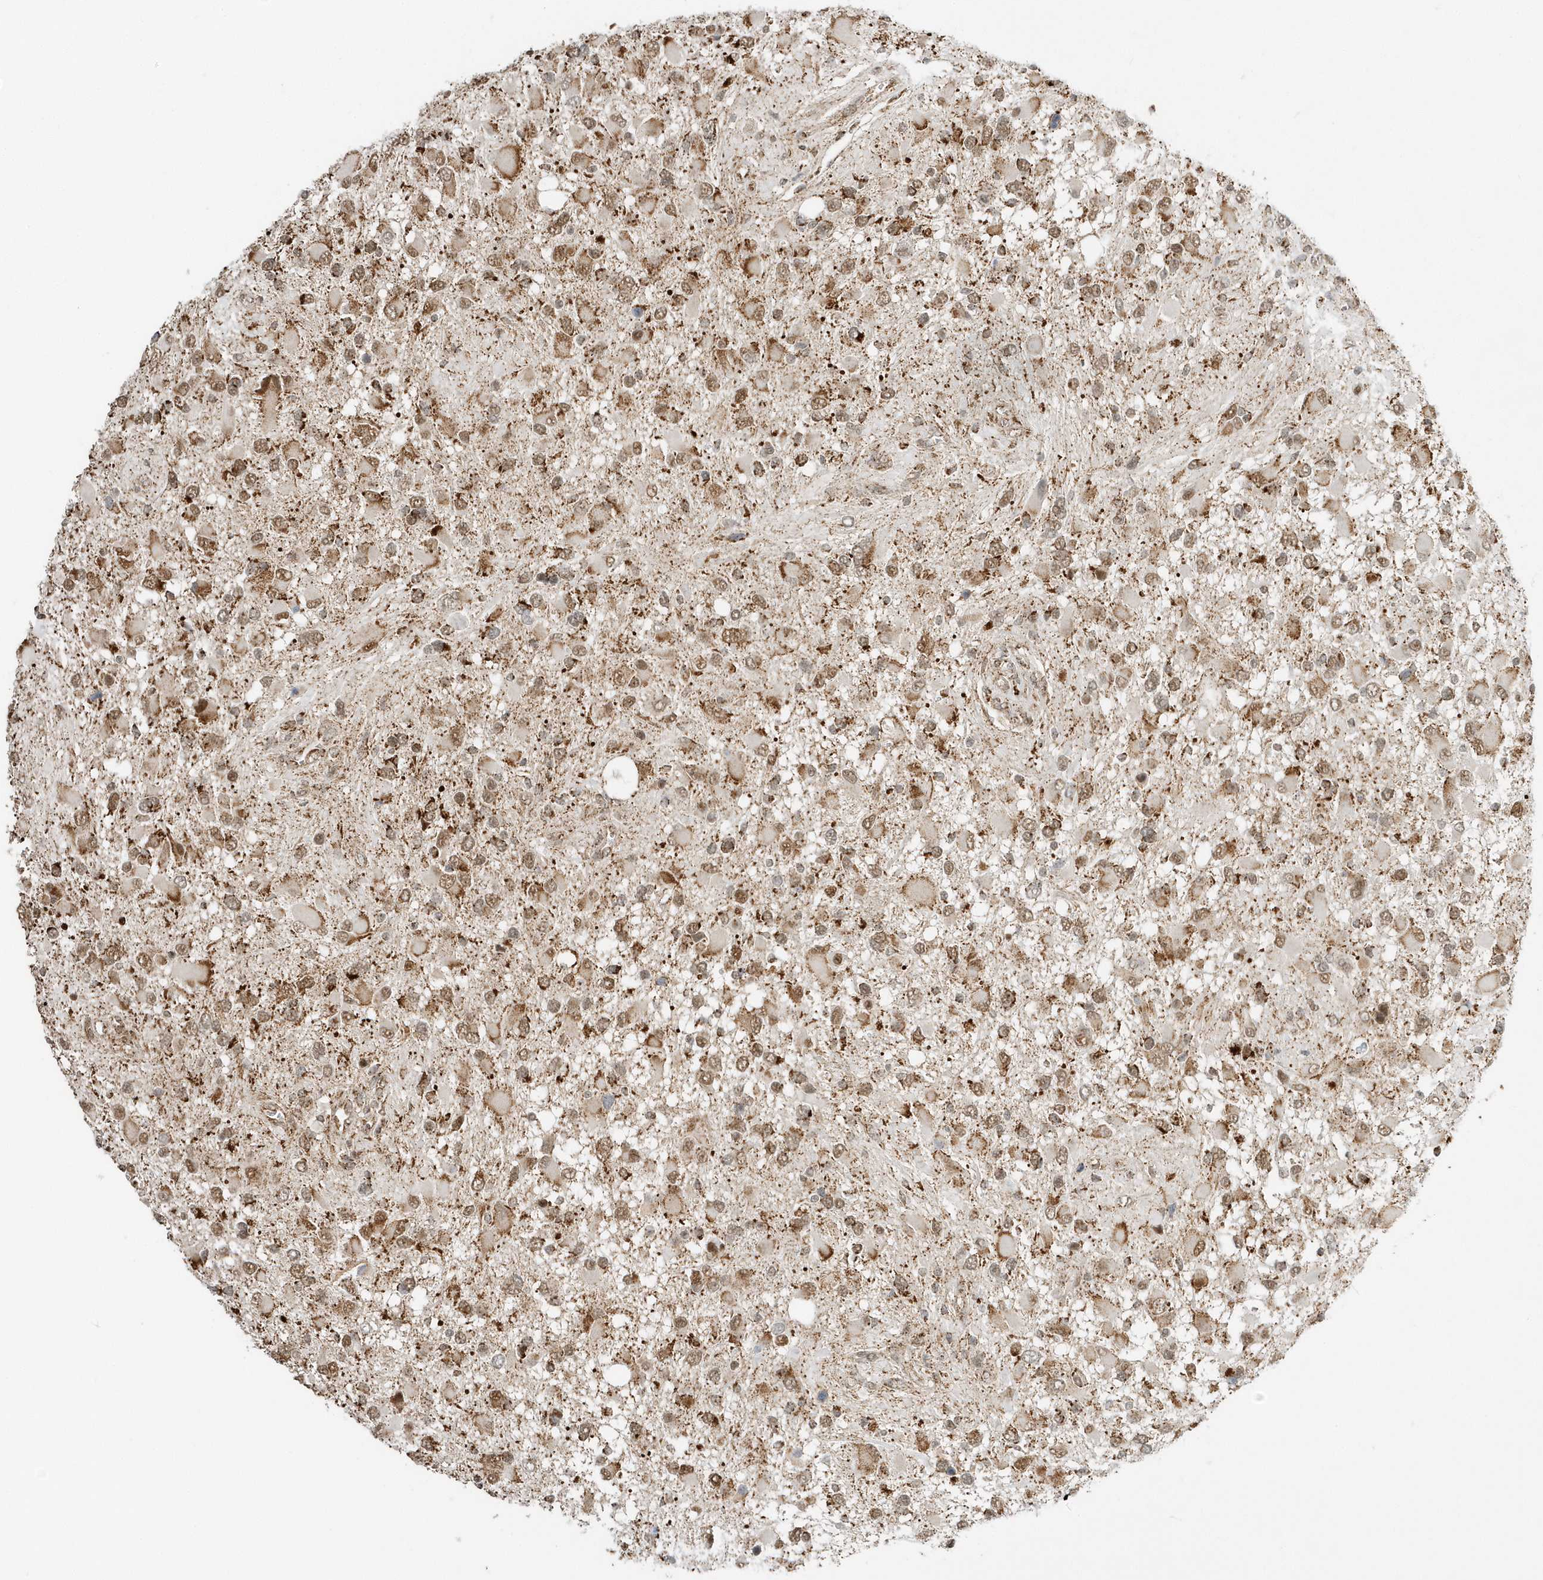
{"staining": {"intensity": "moderate", "quantity": ">75%", "location": "cytoplasmic/membranous,nuclear"}, "tissue": "glioma", "cell_type": "Tumor cells", "image_type": "cancer", "snomed": [{"axis": "morphology", "description": "Glioma, malignant, High grade"}, {"axis": "topography", "description": "Brain"}], "caption": "Protein staining by IHC displays moderate cytoplasmic/membranous and nuclear positivity in approximately >75% of tumor cells in malignant high-grade glioma. The staining is performed using DAB brown chromogen to label protein expression. The nuclei are counter-stained blue using hematoxylin.", "gene": "PSMD6", "patient": {"sex": "male", "age": 53}}